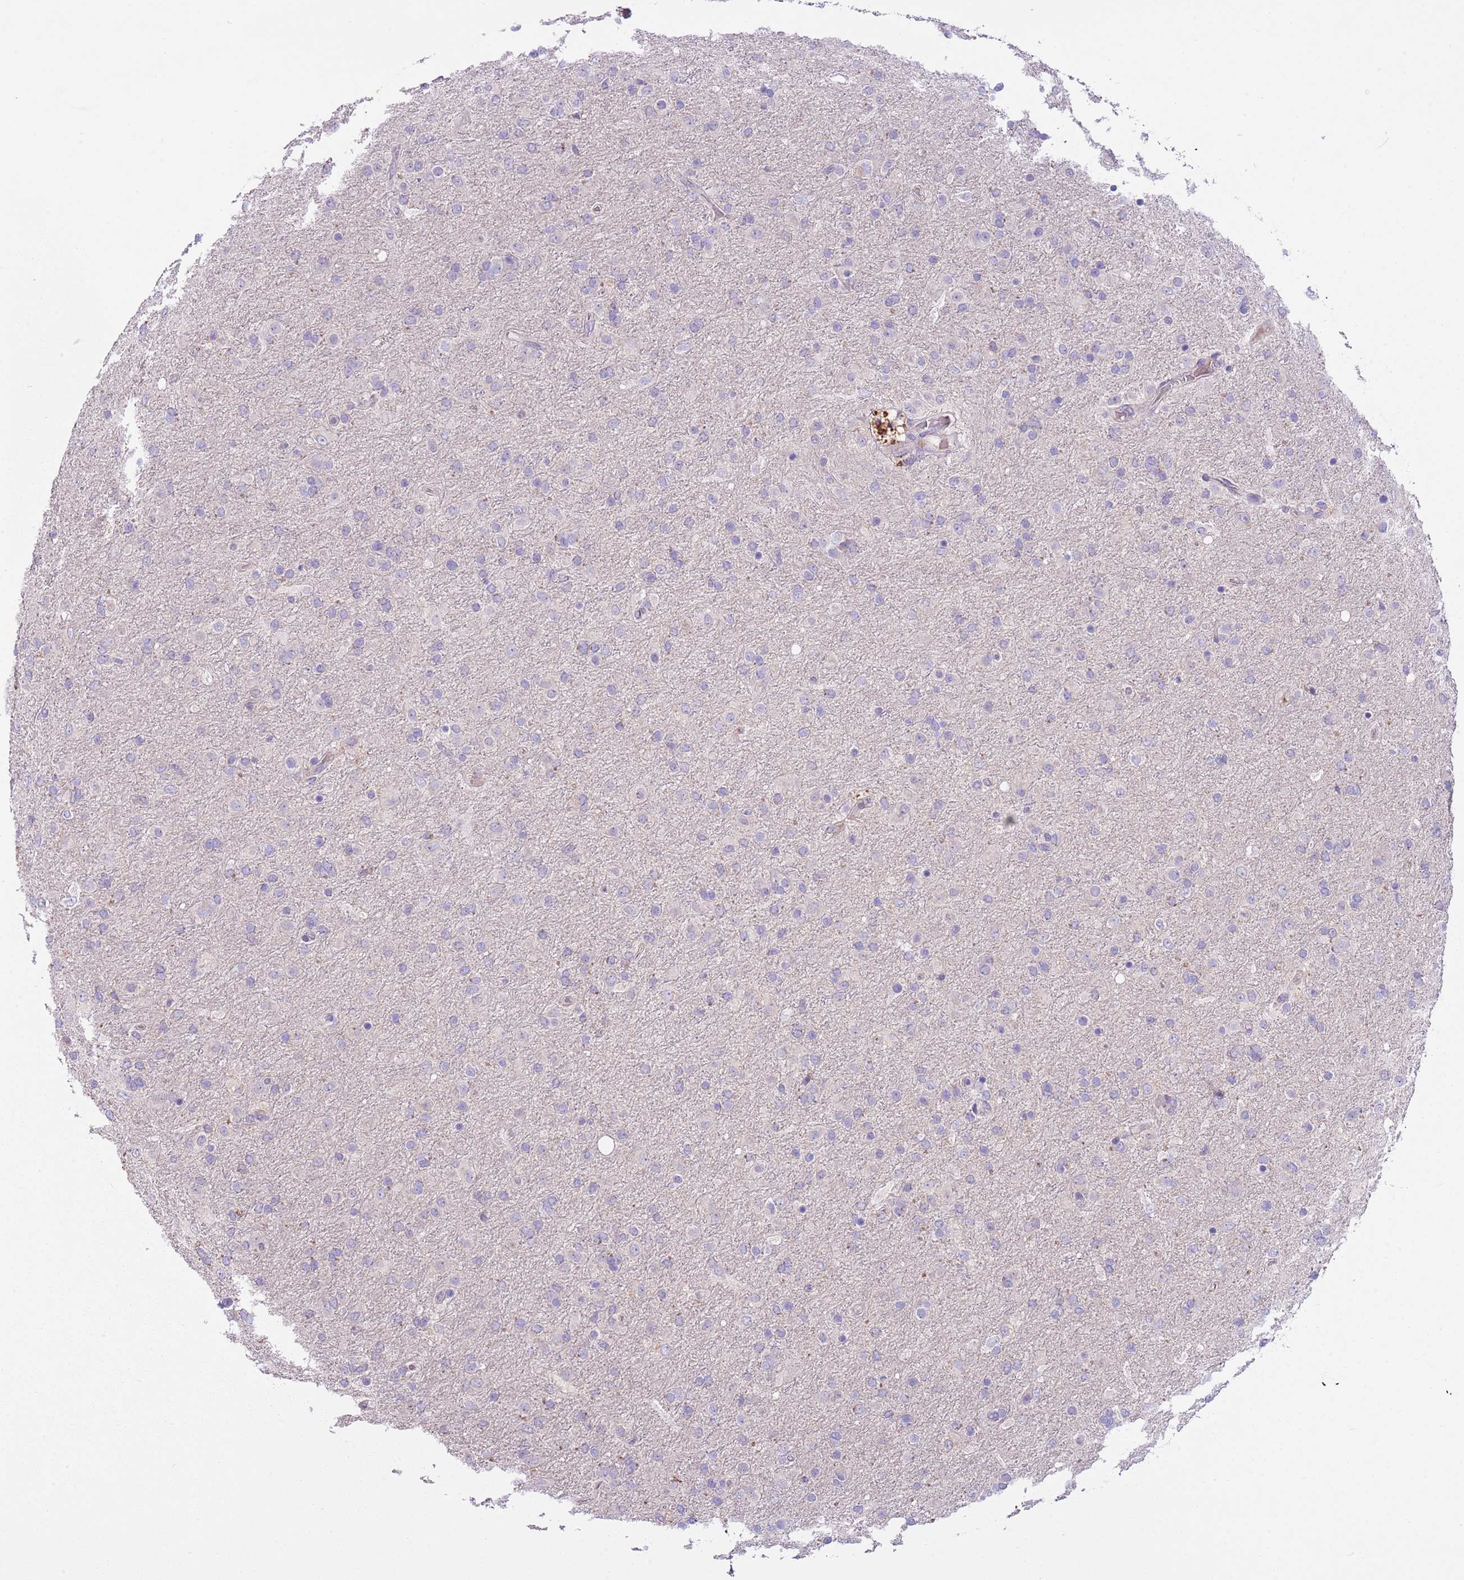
{"staining": {"intensity": "negative", "quantity": "none", "location": "none"}, "tissue": "glioma", "cell_type": "Tumor cells", "image_type": "cancer", "snomed": [{"axis": "morphology", "description": "Glioma, malignant, Low grade"}, {"axis": "topography", "description": "Brain"}], "caption": "The IHC micrograph has no significant staining in tumor cells of malignant glioma (low-grade) tissue.", "gene": "HES3", "patient": {"sex": "male", "age": 65}}